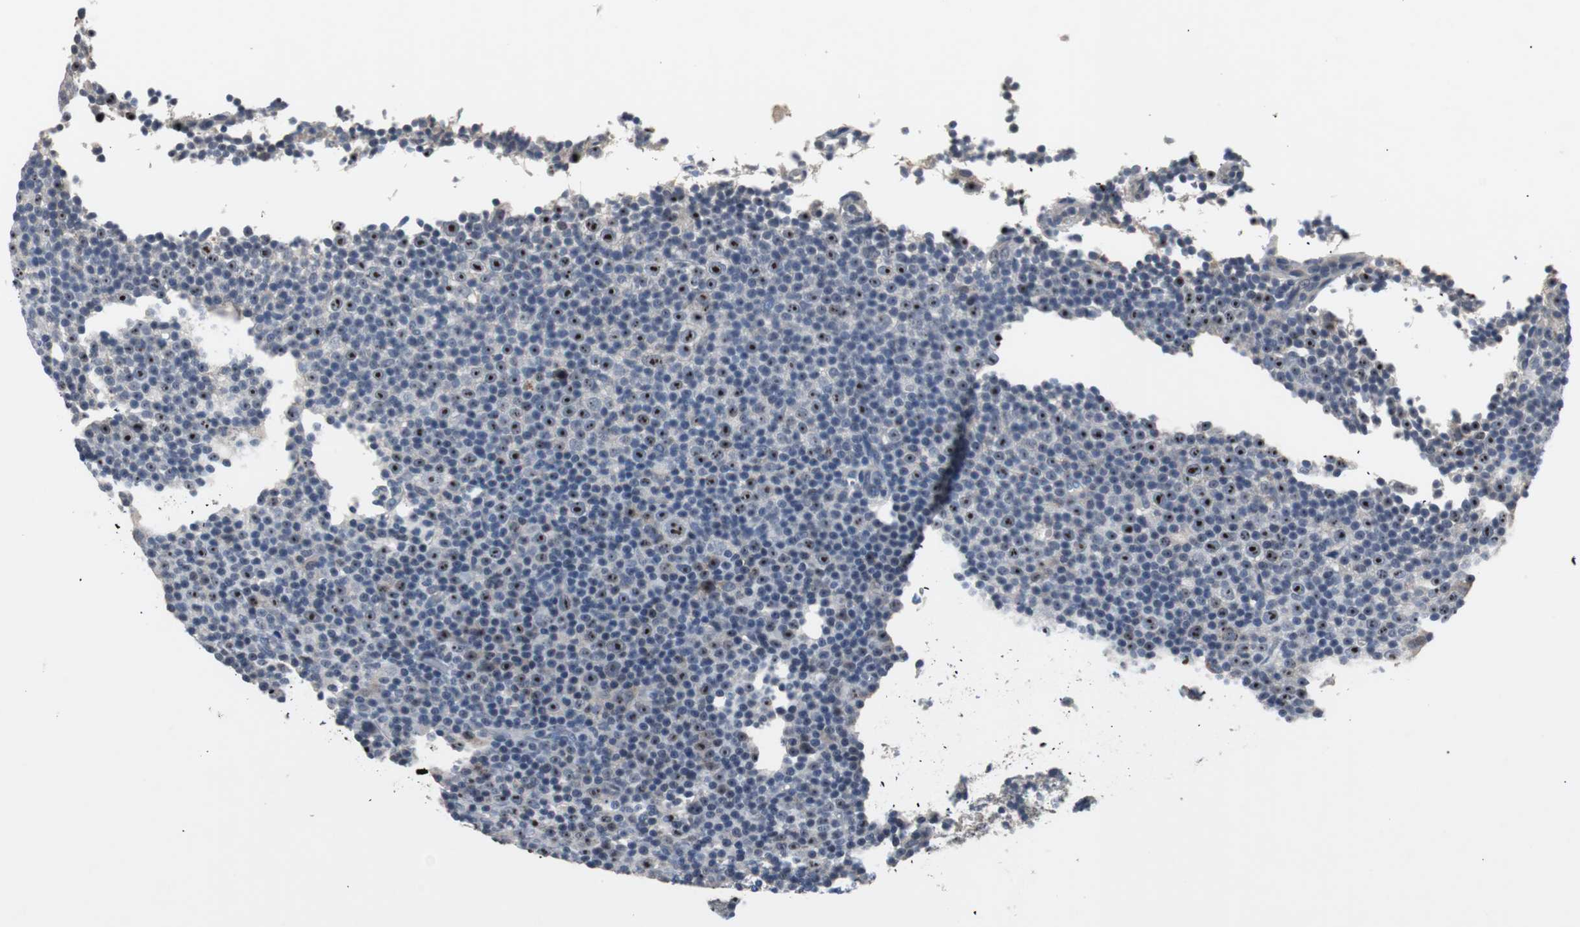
{"staining": {"intensity": "negative", "quantity": "none", "location": "none"}, "tissue": "lymphoma", "cell_type": "Tumor cells", "image_type": "cancer", "snomed": [{"axis": "morphology", "description": "Malignant lymphoma, non-Hodgkin's type, Low grade"}, {"axis": "topography", "description": "Lymph node"}], "caption": "Tumor cells show no significant positivity in lymphoma.", "gene": "PCYT1B", "patient": {"sex": "female", "age": 67}}